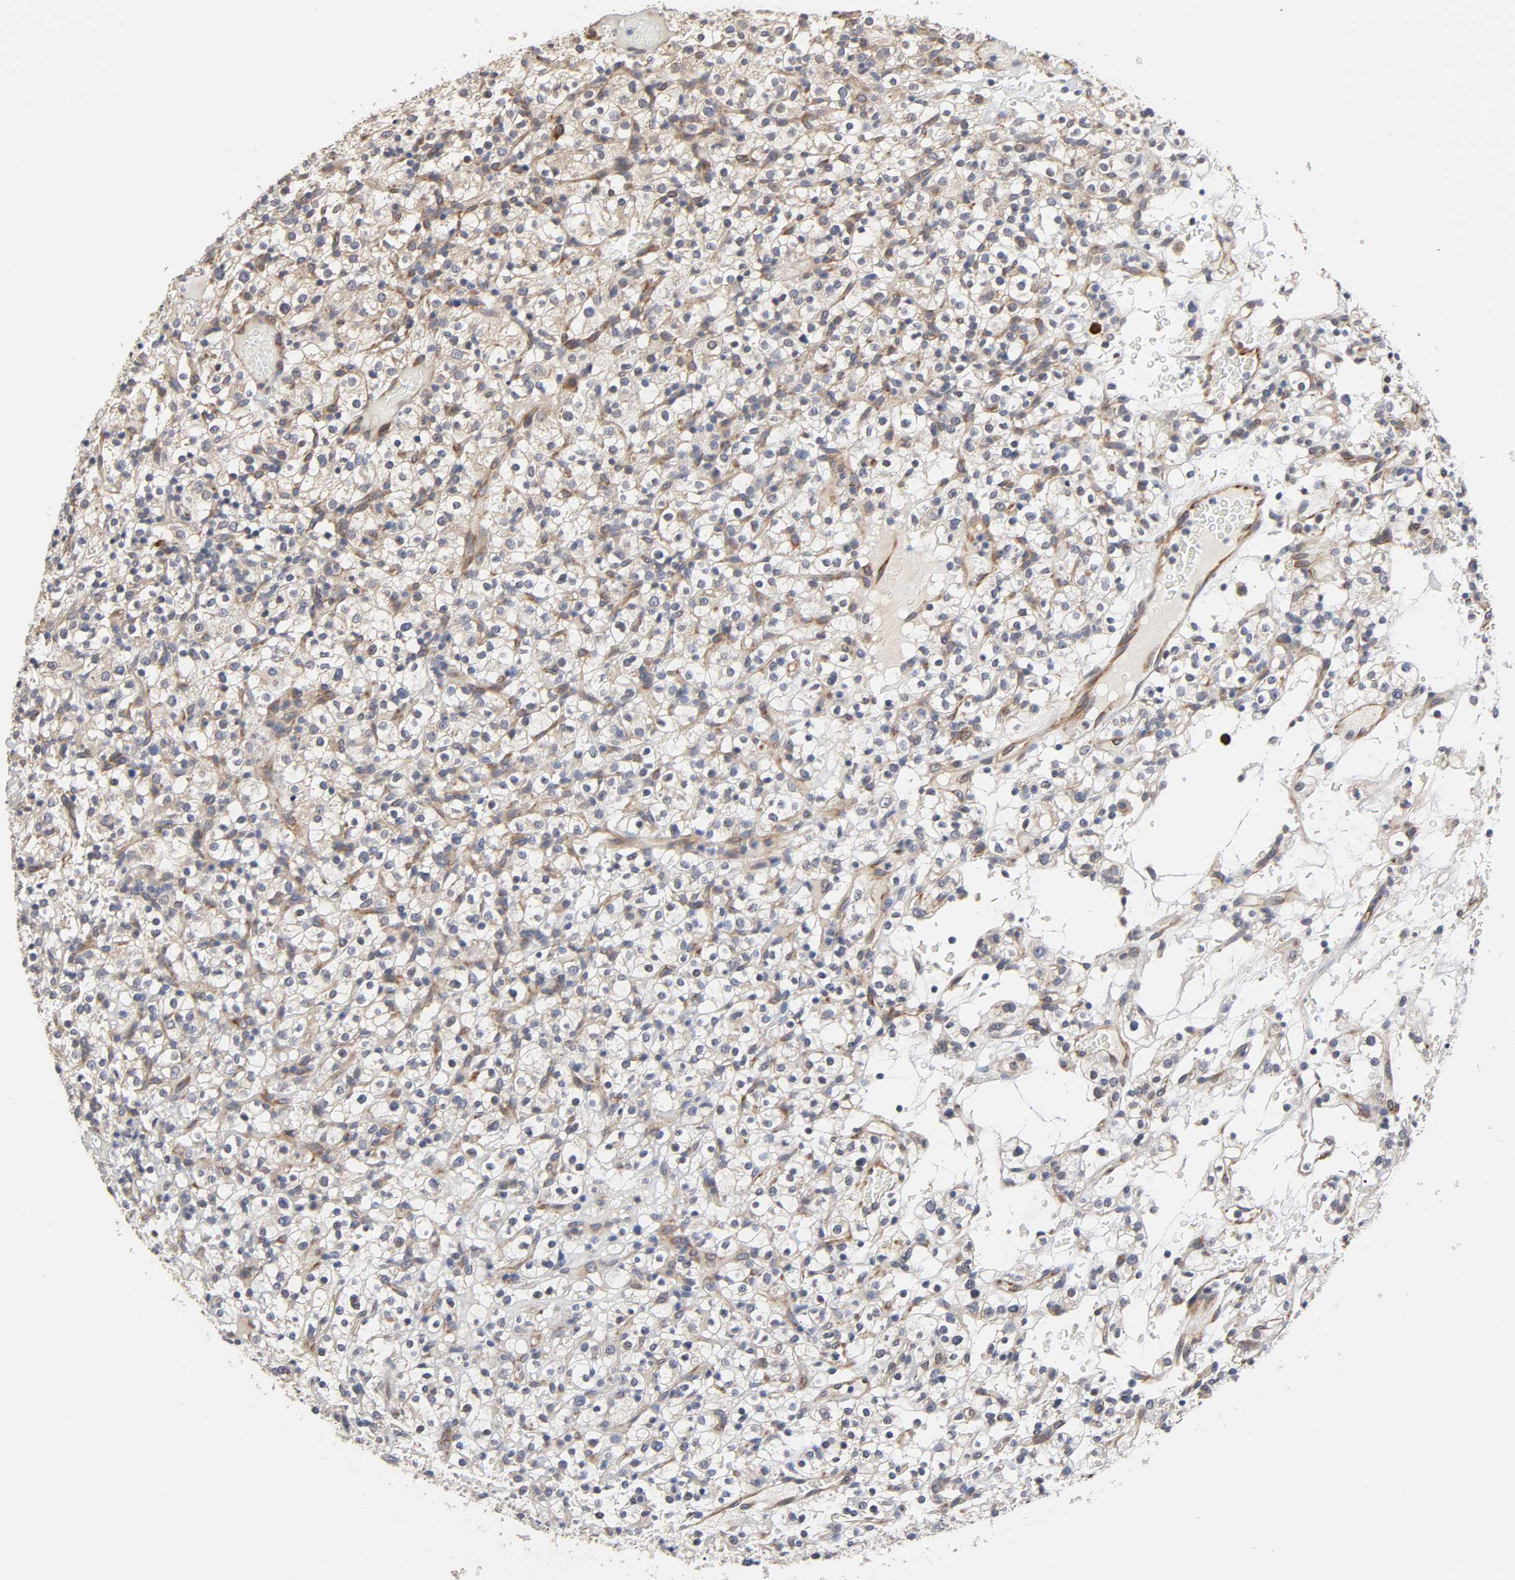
{"staining": {"intensity": "negative", "quantity": "none", "location": "none"}, "tissue": "renal cancer", "cell_type": "Tumor cells", "image_type": "cancer", "snomed": [{"axis": "morphology", "description": "Normal tissue, NOS"}, {"axis": "morphology", "description": "Adenocarcinoma, NOS"}, {"axis": "topography", "description": "Kidney"}], "caption": "DAB (3,3'-diaminobenzidine) immunohistochemical staining of human renal cancer (adenocarcinoma) displays no significant staining in tumor cells.", "gene": "HDLBP", "patient": {"sex": "female", "age": 72}}